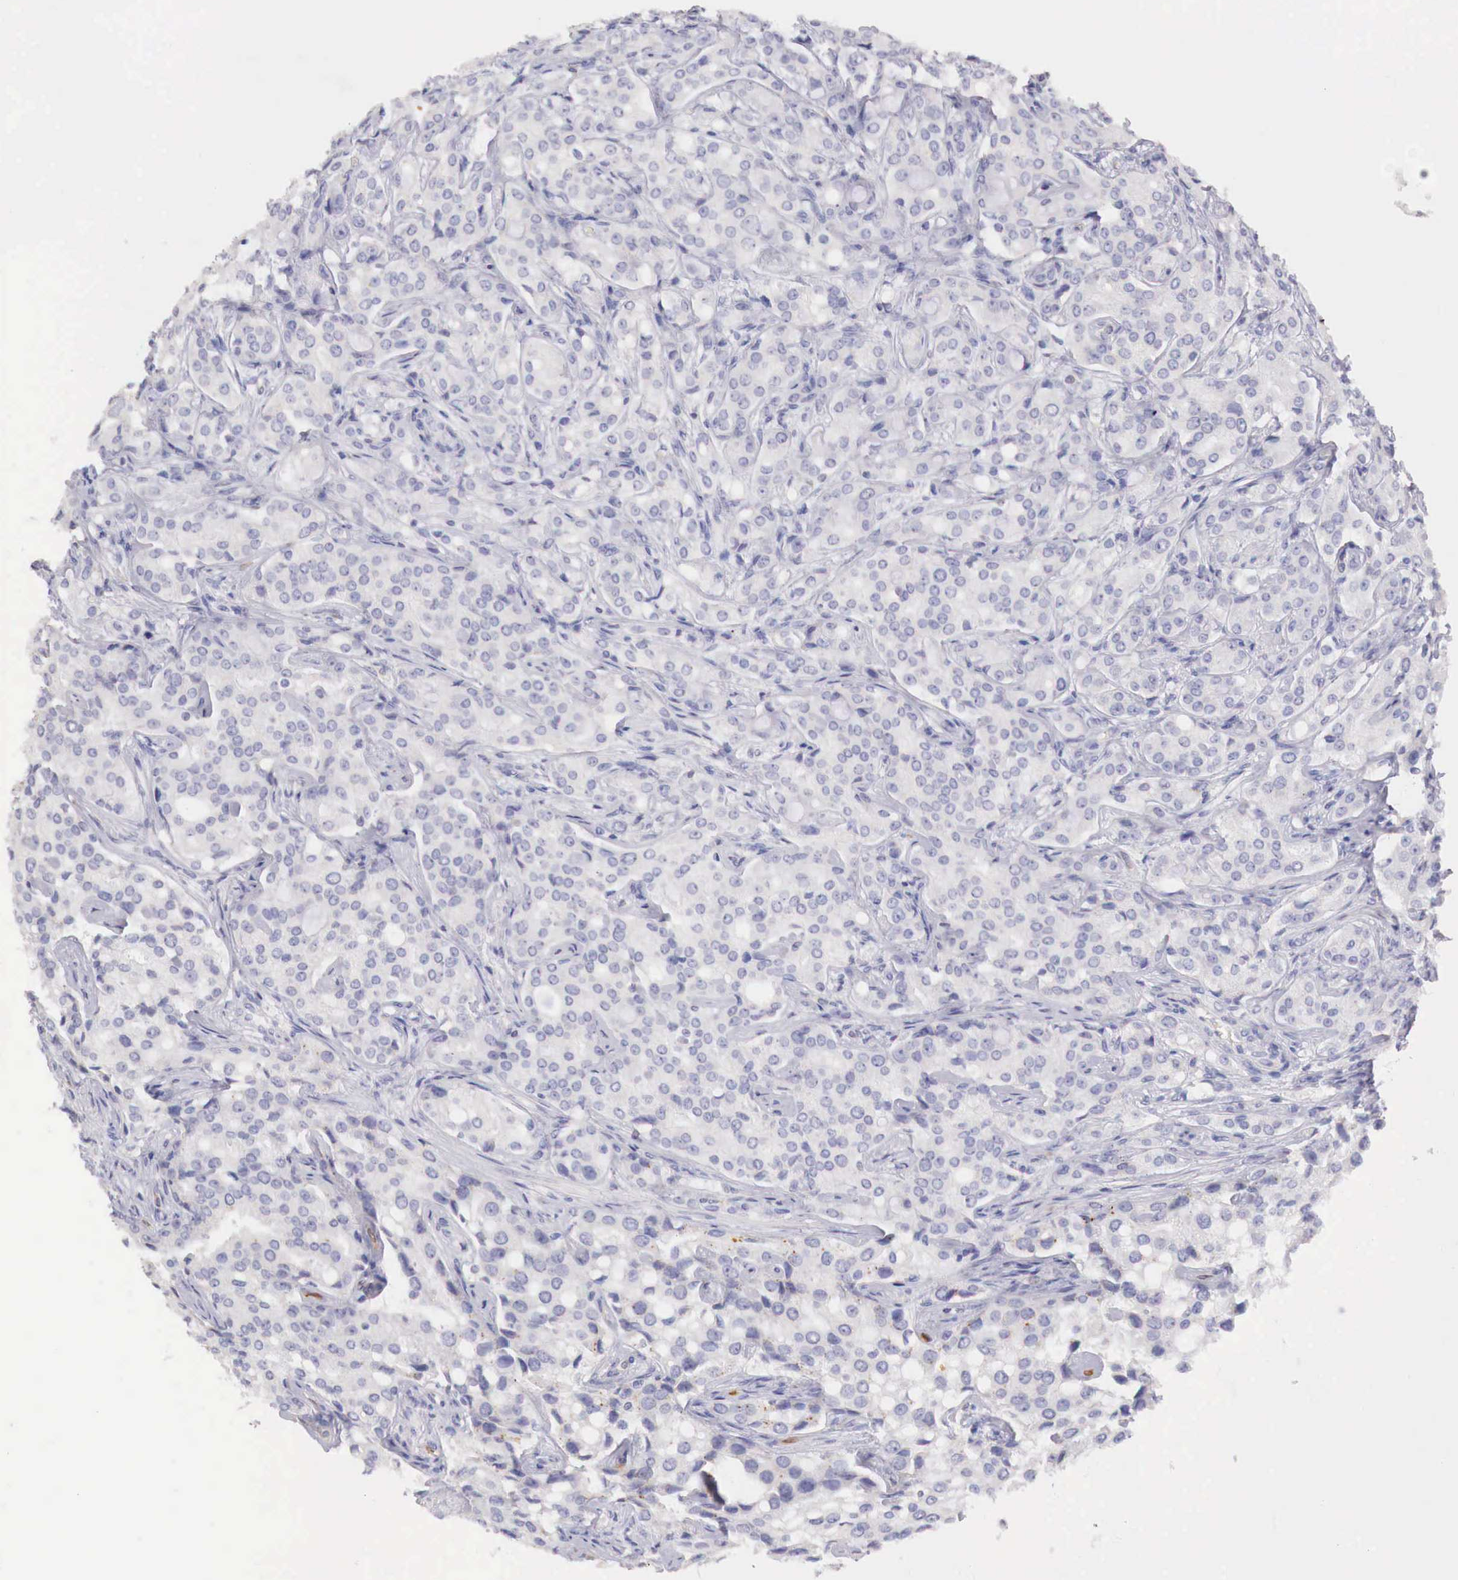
{"staining": {"intensity": "negative", "quantity": "none", "location": "none"}, "tissue": "prostate cancer", "cell_type": "Tumor cells", "image_type": "cancer", "snomed": [{"axis": "morphology", "description": "Adenocarcinoma, Medium grade"}, {"axis": "topography", "description": "Prostate"}], "caption": "High power microscopy histopathology image of an immunohistochemistry (IHC) photomicrograph of prostate cancer (adenocarcinoma (medium-grade)), revealing no significant staining in tumor cells.", "gene": "ITIH6", "patient": {"sex": "male", "age": 72}}